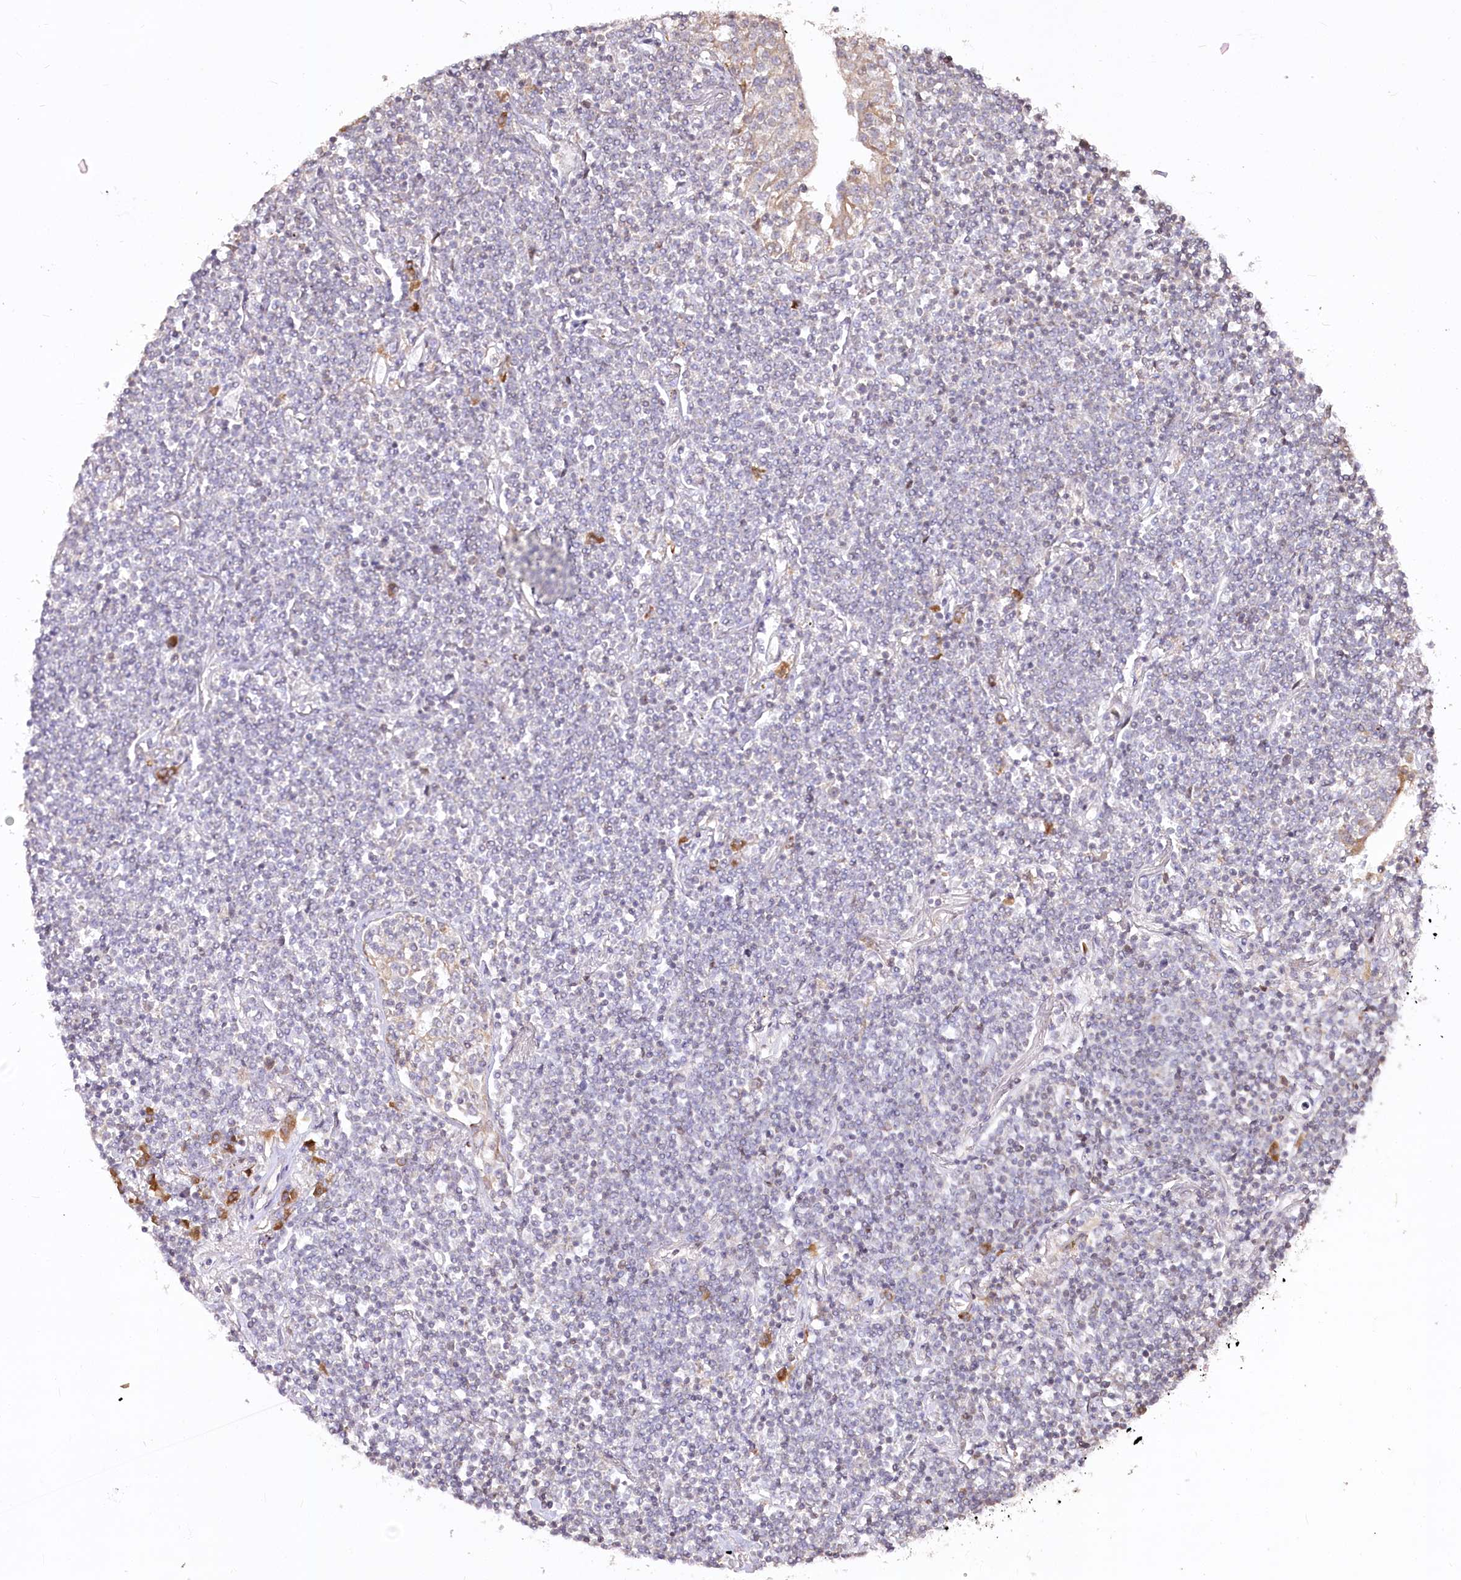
{"staining": {"intensity": "negative", "quantity": "none", "location": "none"}, "tissue": "lymphoma", "cell_type": "Tumor cells", "image_type": "cancer", "snomed": [{"axis": "morphology", "description": "Malignant lymphoma, non-Hodgkin's type, Low grade"}, {"axis": "topography", "description": "Lung"}], "caption": "This histopathology image is of malignant lymphoma, non-Hodgkin's type (low-grade) stained with IHC to label a protein in brown with the nuclei are counter-stained blue. There is no positivity in tumor cells. The staining was performed using DAB to visualize the protein expression in brown, while the nuclei were stained in blue with hematoxylin (Magnification: 20x).", "gene": "STT3B", "patient": {"sex": "female", "age": 71}}